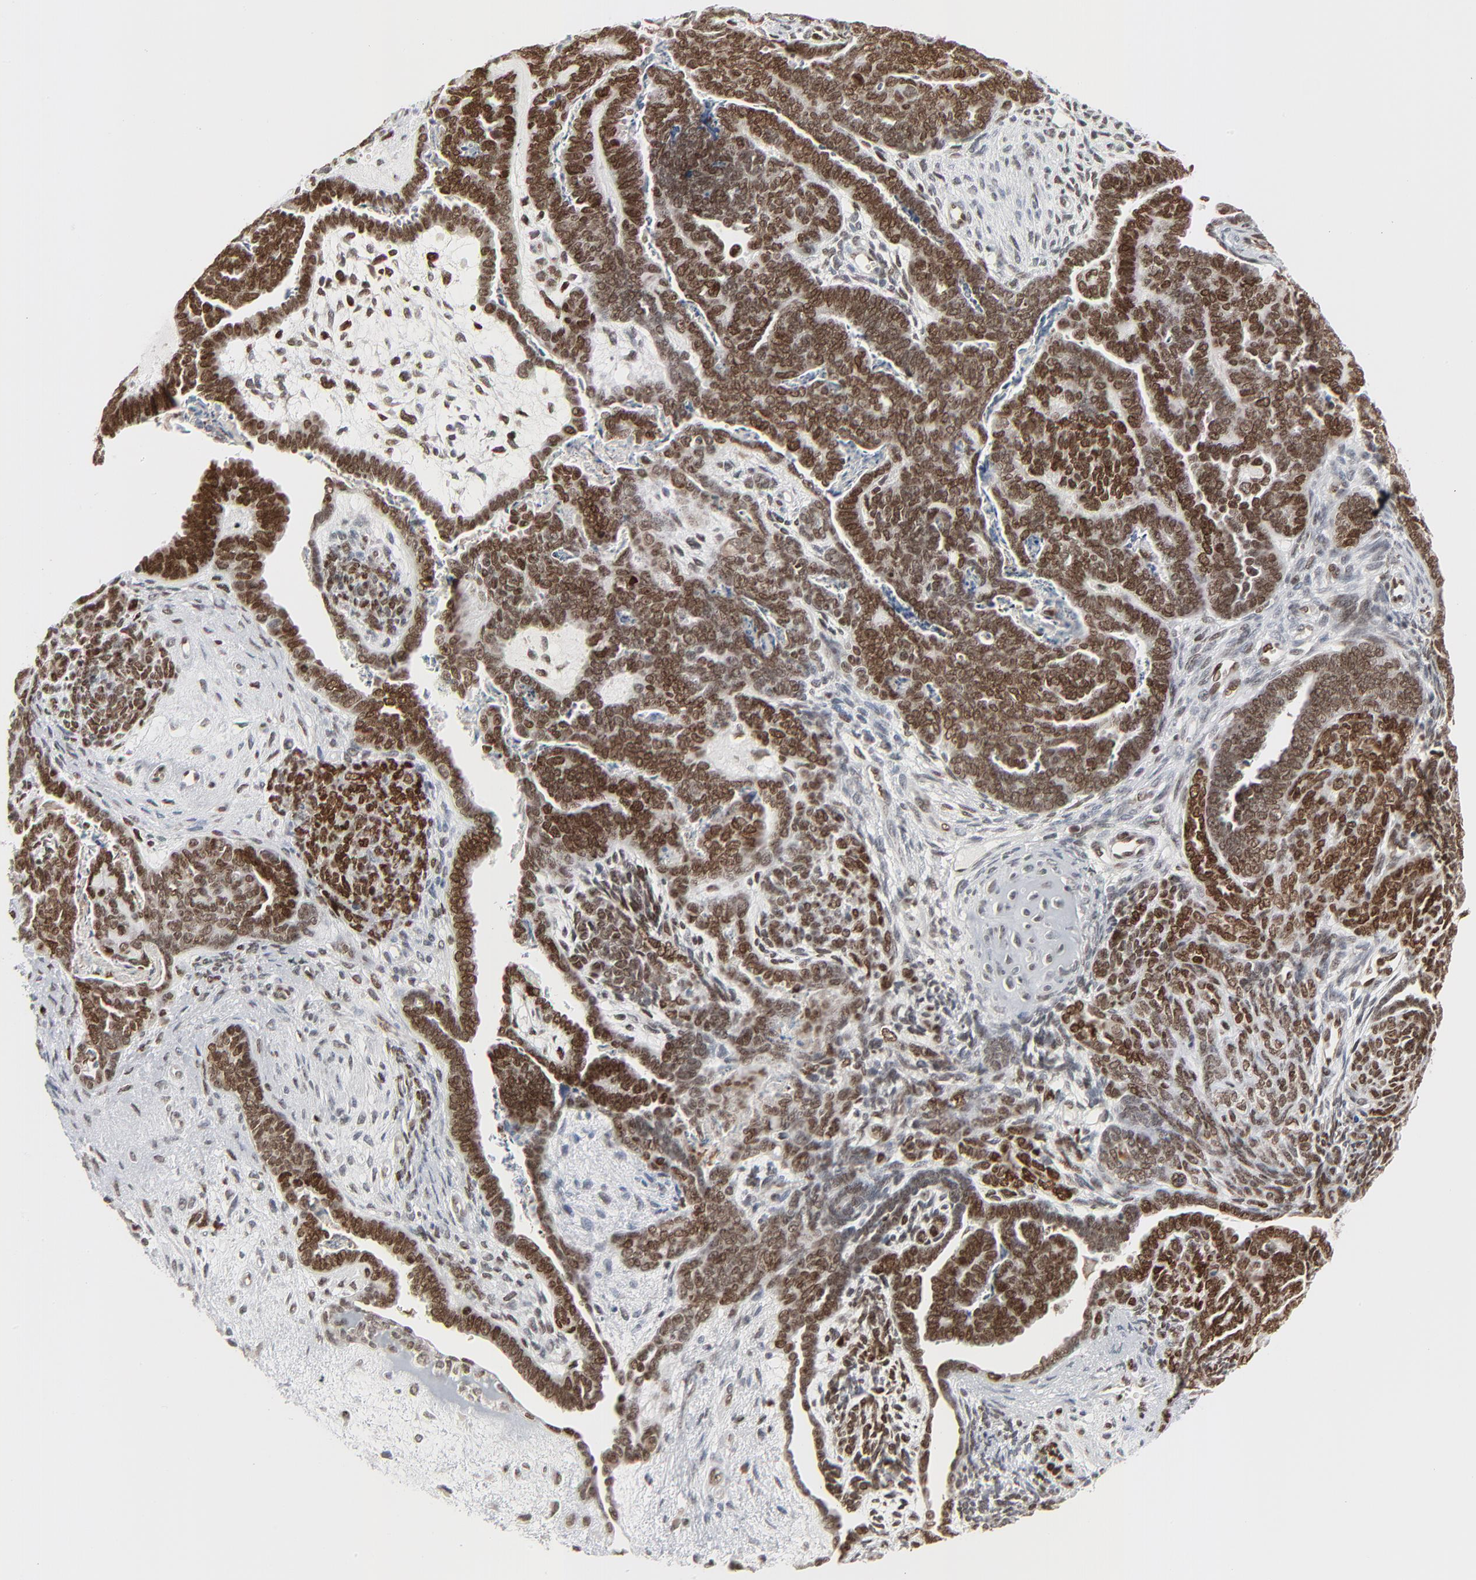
{"staining": {"intensity": "strong", "quantity": ">75%", "location": "nuclear"}, "tissue": "endometrial cancer", "cell_type": "Tumor cells", "image_type": "cancer", "snomed": [{"axis": "morphology", "description": "Neoplasm, malignant, NOS"}, {"axis": "topography", "description": "Endometrium"}], "caption": "Immunohistochemistry (IHC) photomicrograph of human malignant neoplasm (endometrial) stained for a protein (brown), which reveals high levels of strong nuclear staining in approximately >75% of tumor cells.", "gene": "CUX1", "patient": {"sex": "female", "age": 74}}